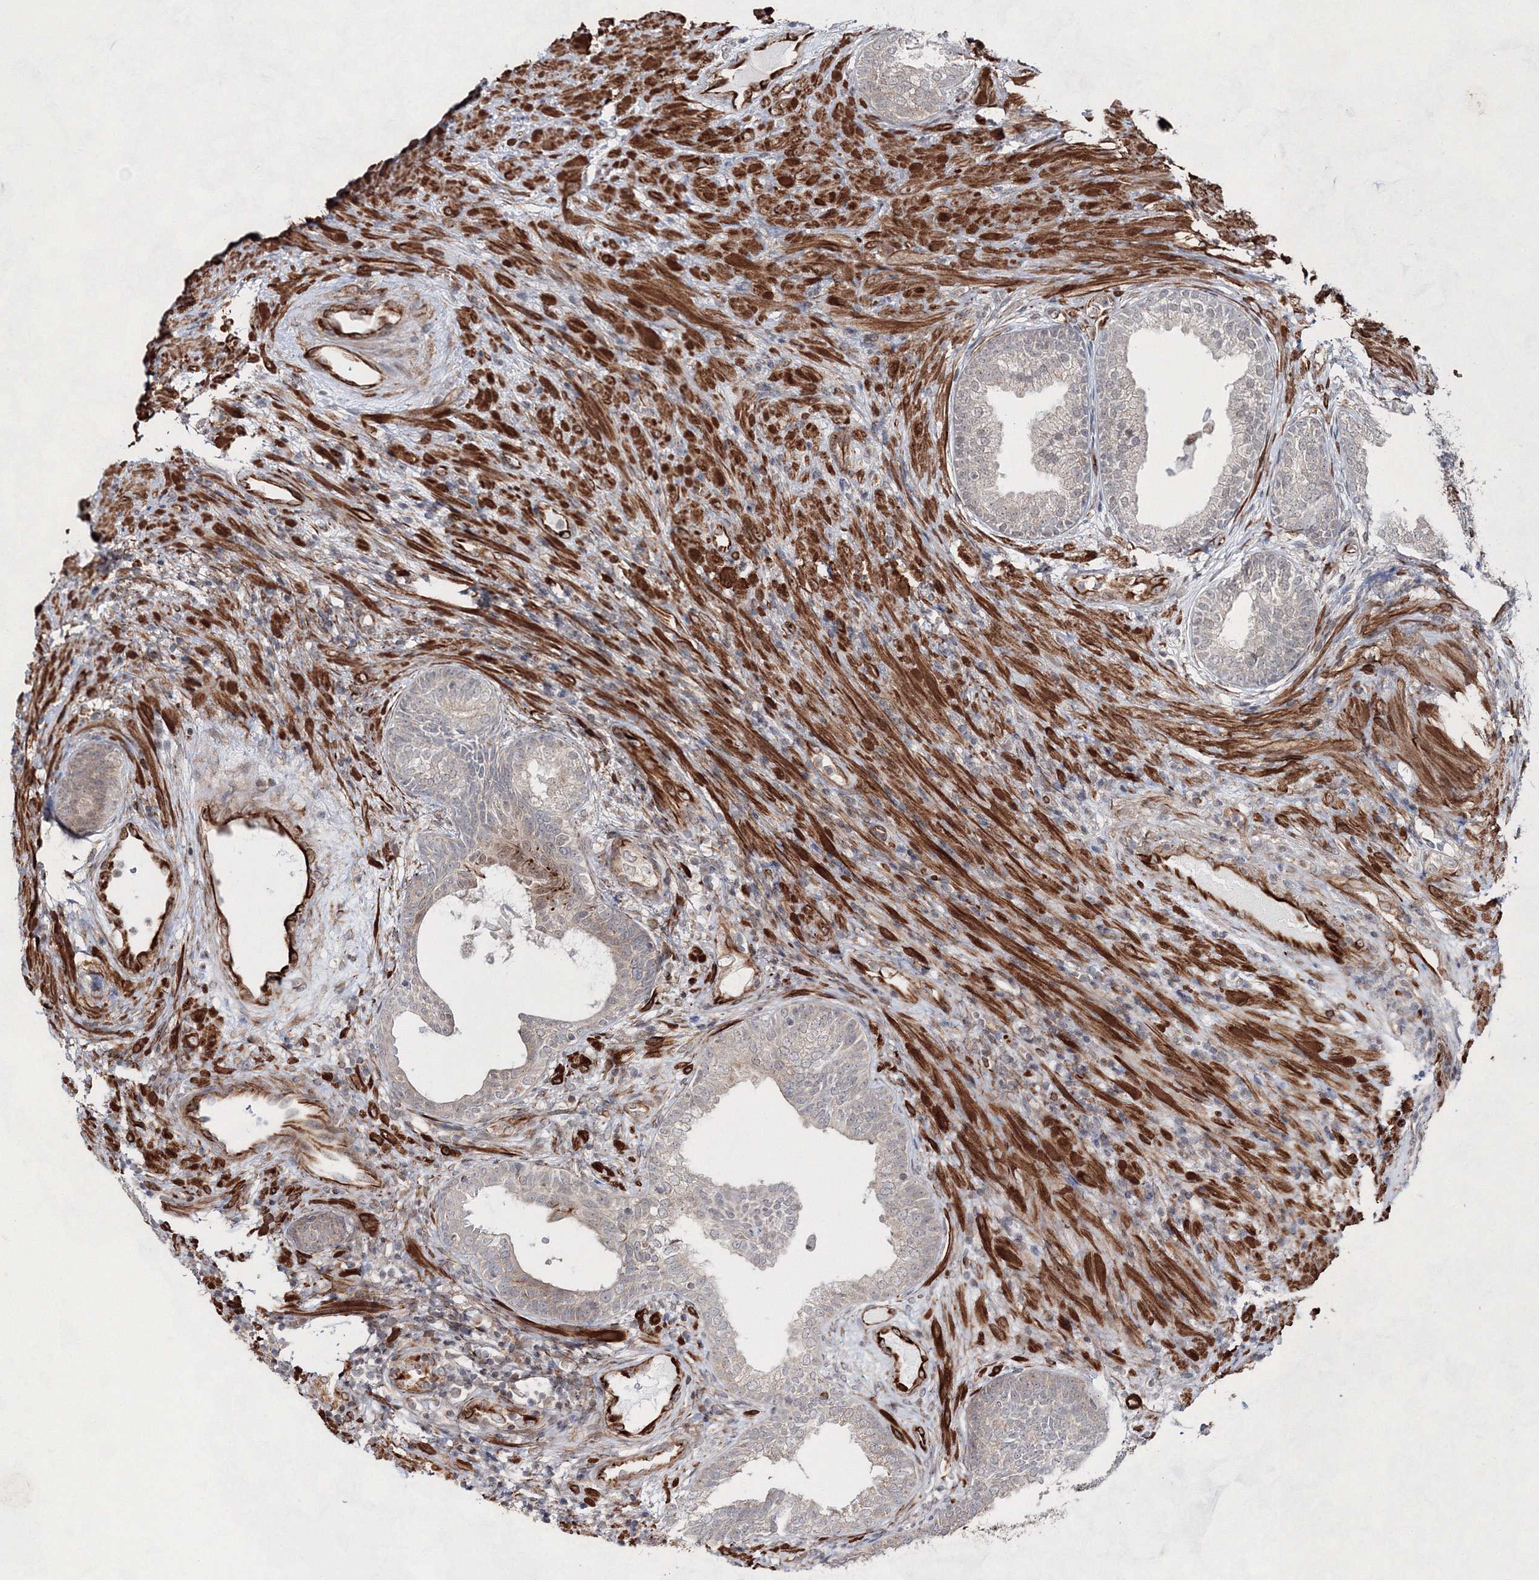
{"staining": {"intensity": "weak", "quantity": "<25%", "location": "cytoplasmic/membranous"}, "tissue": "prostate", "cell_type": "Glandular cells", "image_type": "normal", "snomed": [{"axis": "morphology", "description": "Normal tissue, NOS"}, {"axis": "topography", "description": "Prostate"}], "caption": "This is a photomicrograph of immunohistochemistry (IHC) staining of benign prostate, which shows no expression in glandular cells.", "gene": "SNIP1", "patient": {"sex": "male", "age": 76}}